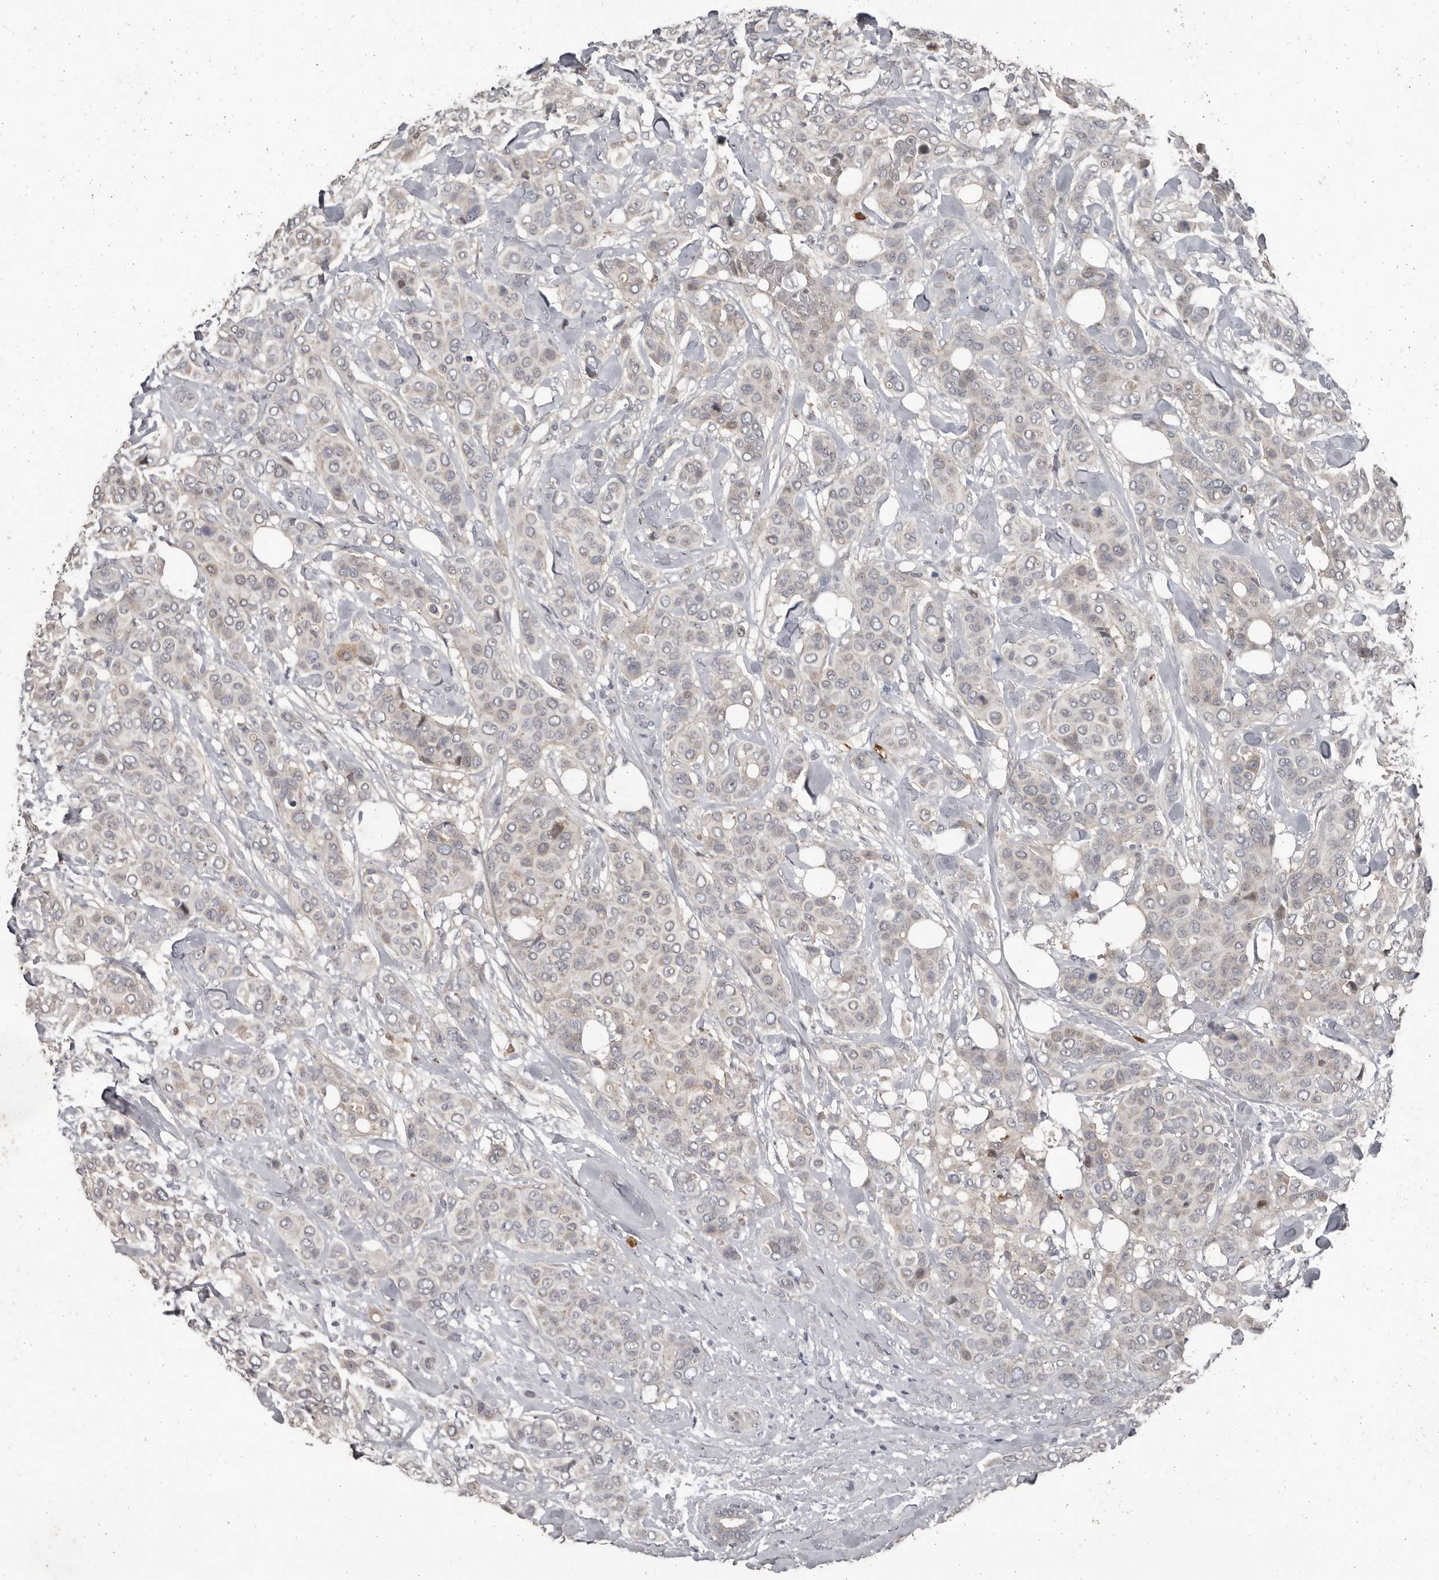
{"staining": {"intensity": "negative", "quantity": "none", "location": "none"}, "tissue": "breast cancer", "cell_type": "Tumor cells", "image_type": "cancer", "snomed": [{"axis": "morphology", "description": "Lobular carcinoma"}, {"axis": "topography", "description": "Breast"}], "caption": "There is no significant staining in tumor cells of breast cancer.", "gene": "GPR157", "patient": {"sex": "female", "age": 51}}